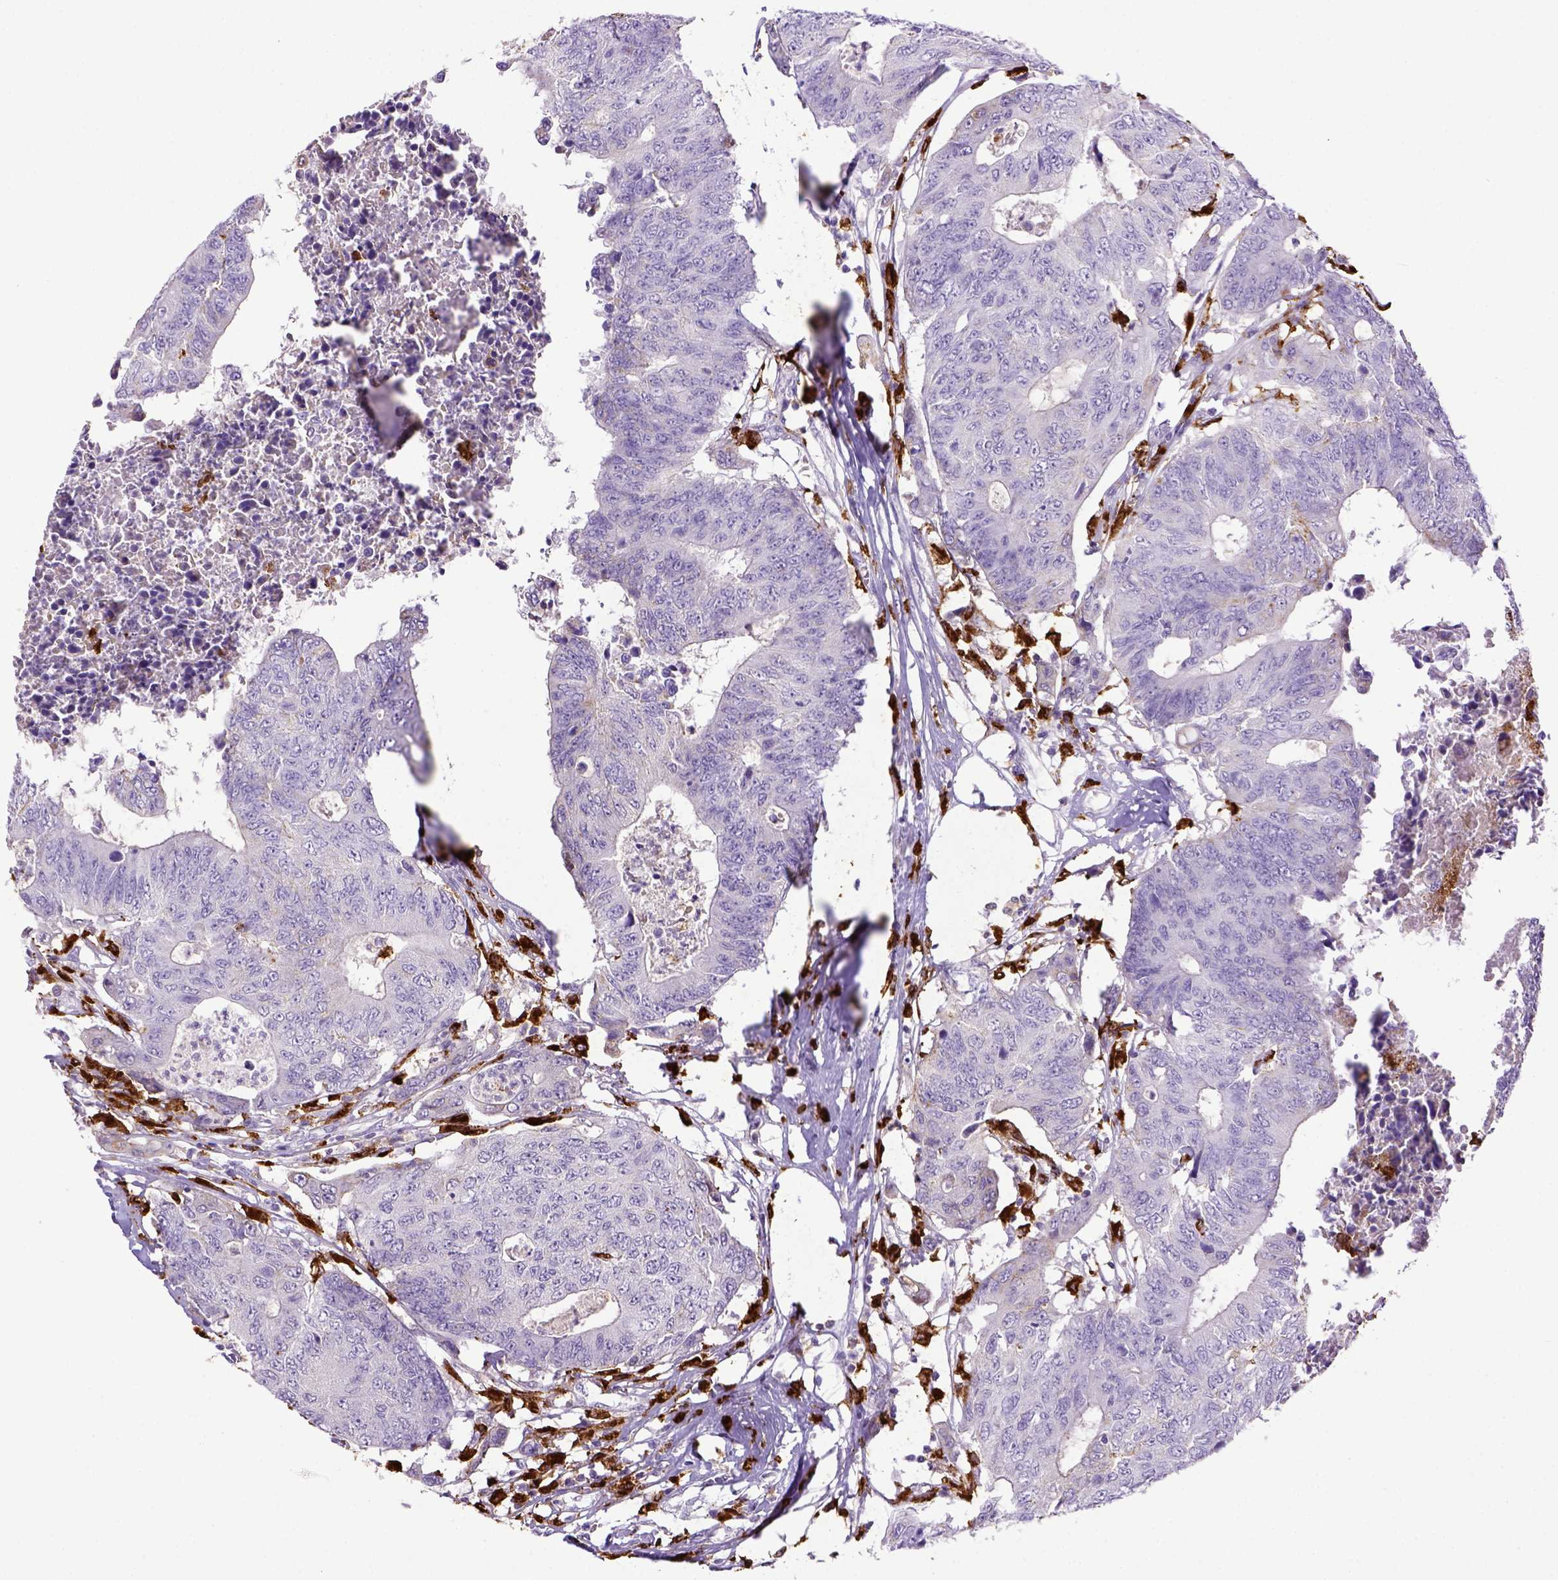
{"staining": {"intensity": "negative", "quantity": "none", "location": "none"}, "tissue": "colorectal cancer", "cell_type": "Tumor cells", "image_type": "cancer", "snomed": [{"axis": "morphology", "description": "Adenocarcinoma, NOS"}, {"axis": "topography", "description": "Colon"}], "caption": "An immunohistochemistry (IHC) micrograph of adenocarcinoma (colorectal) is shown. There is no staining in tumor cells of adenocarcinoma (colorectal).", "gene": "CD68", "patient": {"sex": "female", "age": 48}}